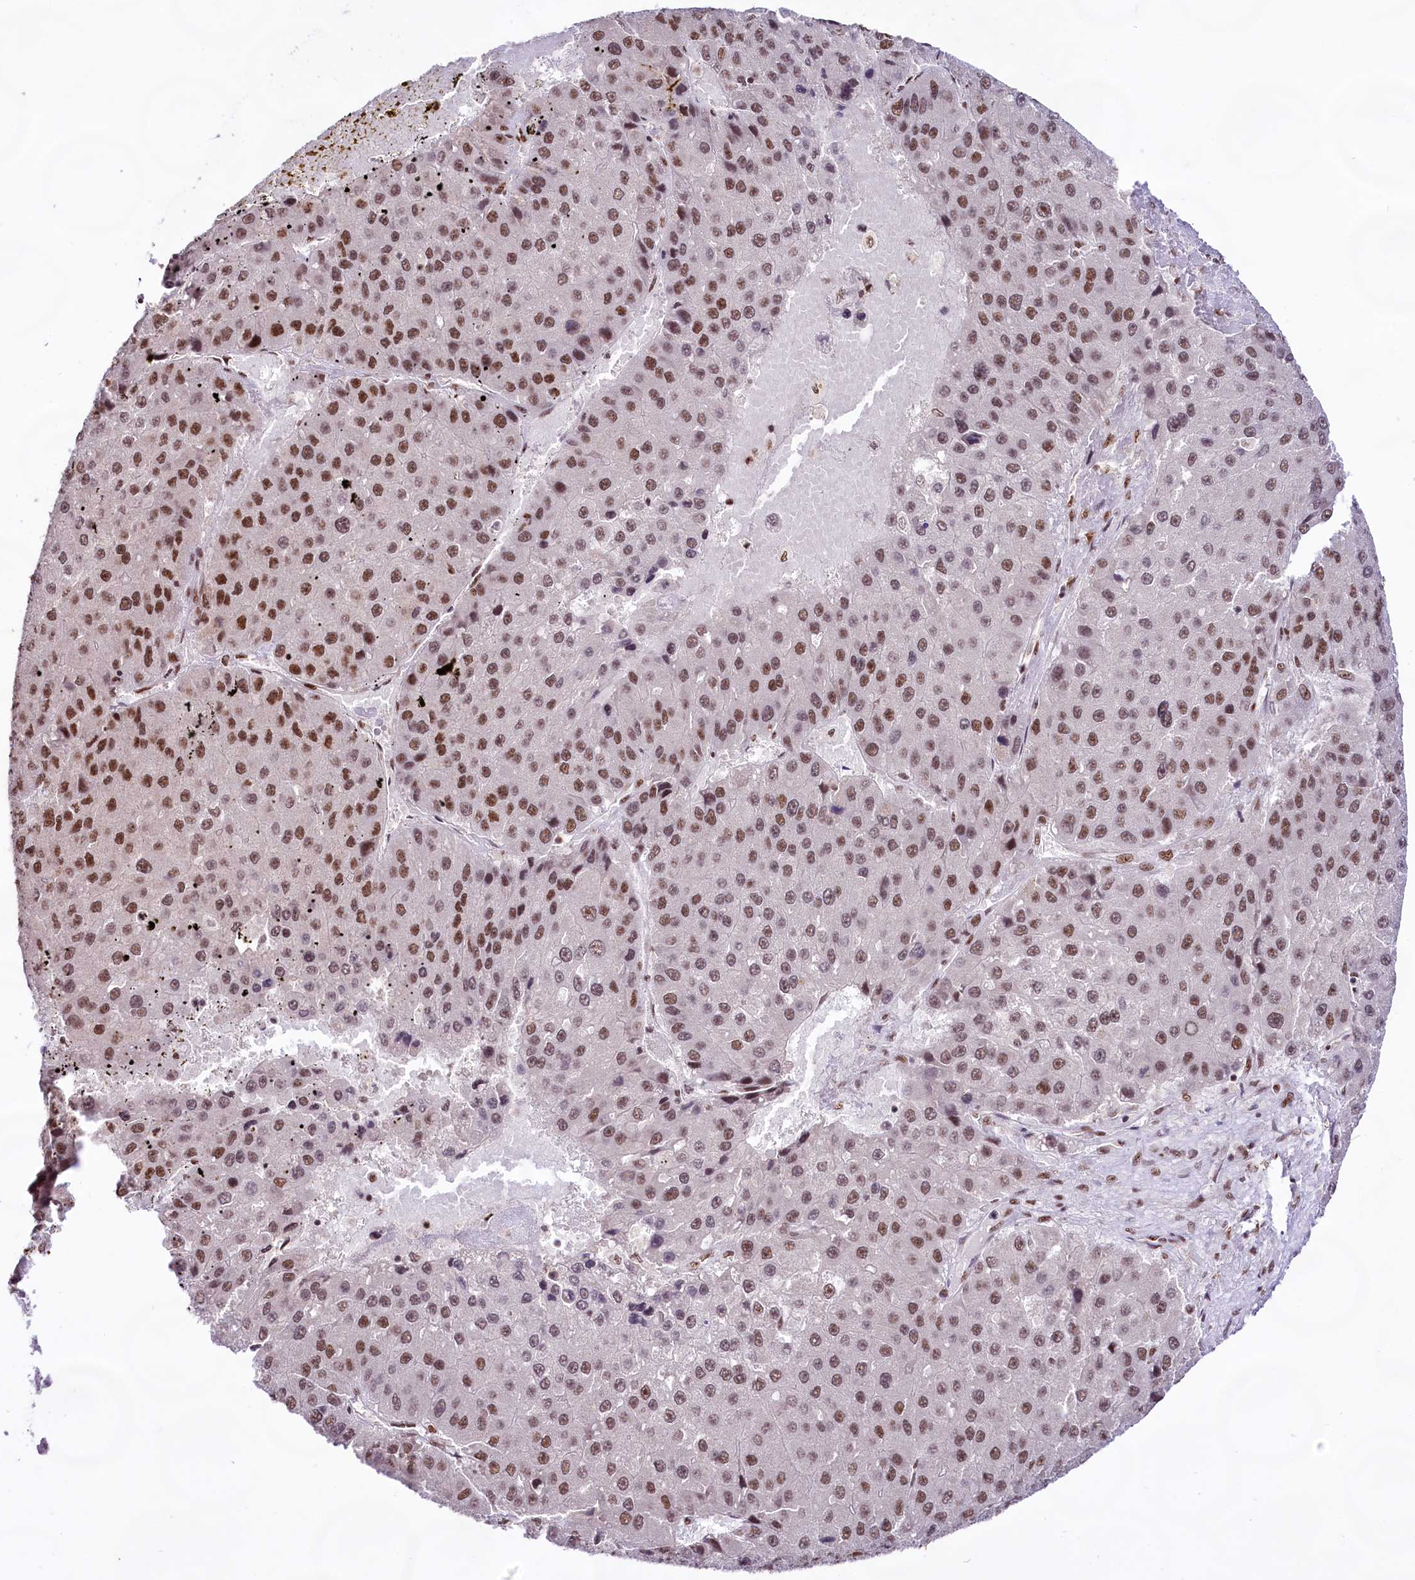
{"staining": {"intensity": "moderate", "quantity": ">75%", "location": "nuclear"}, "tissue": "liver cancer", "cell_type": "Tumor cells", "image_type": "cancer", "snomed": [{"axis": "morphology", "description": "Carcinoma, Hepatocellular, NOS"}, {"axis": "topography", "description": "Liver"}], "caption": "Immunohistochemical staining of human hepatocellular carcinoma (liver) demonstrates medium levels of moderate nuclear protein positivity in approximately >75% of tumor cells.", "gene": "HIRA", "patient": {"sex": "female", "age": 73}}